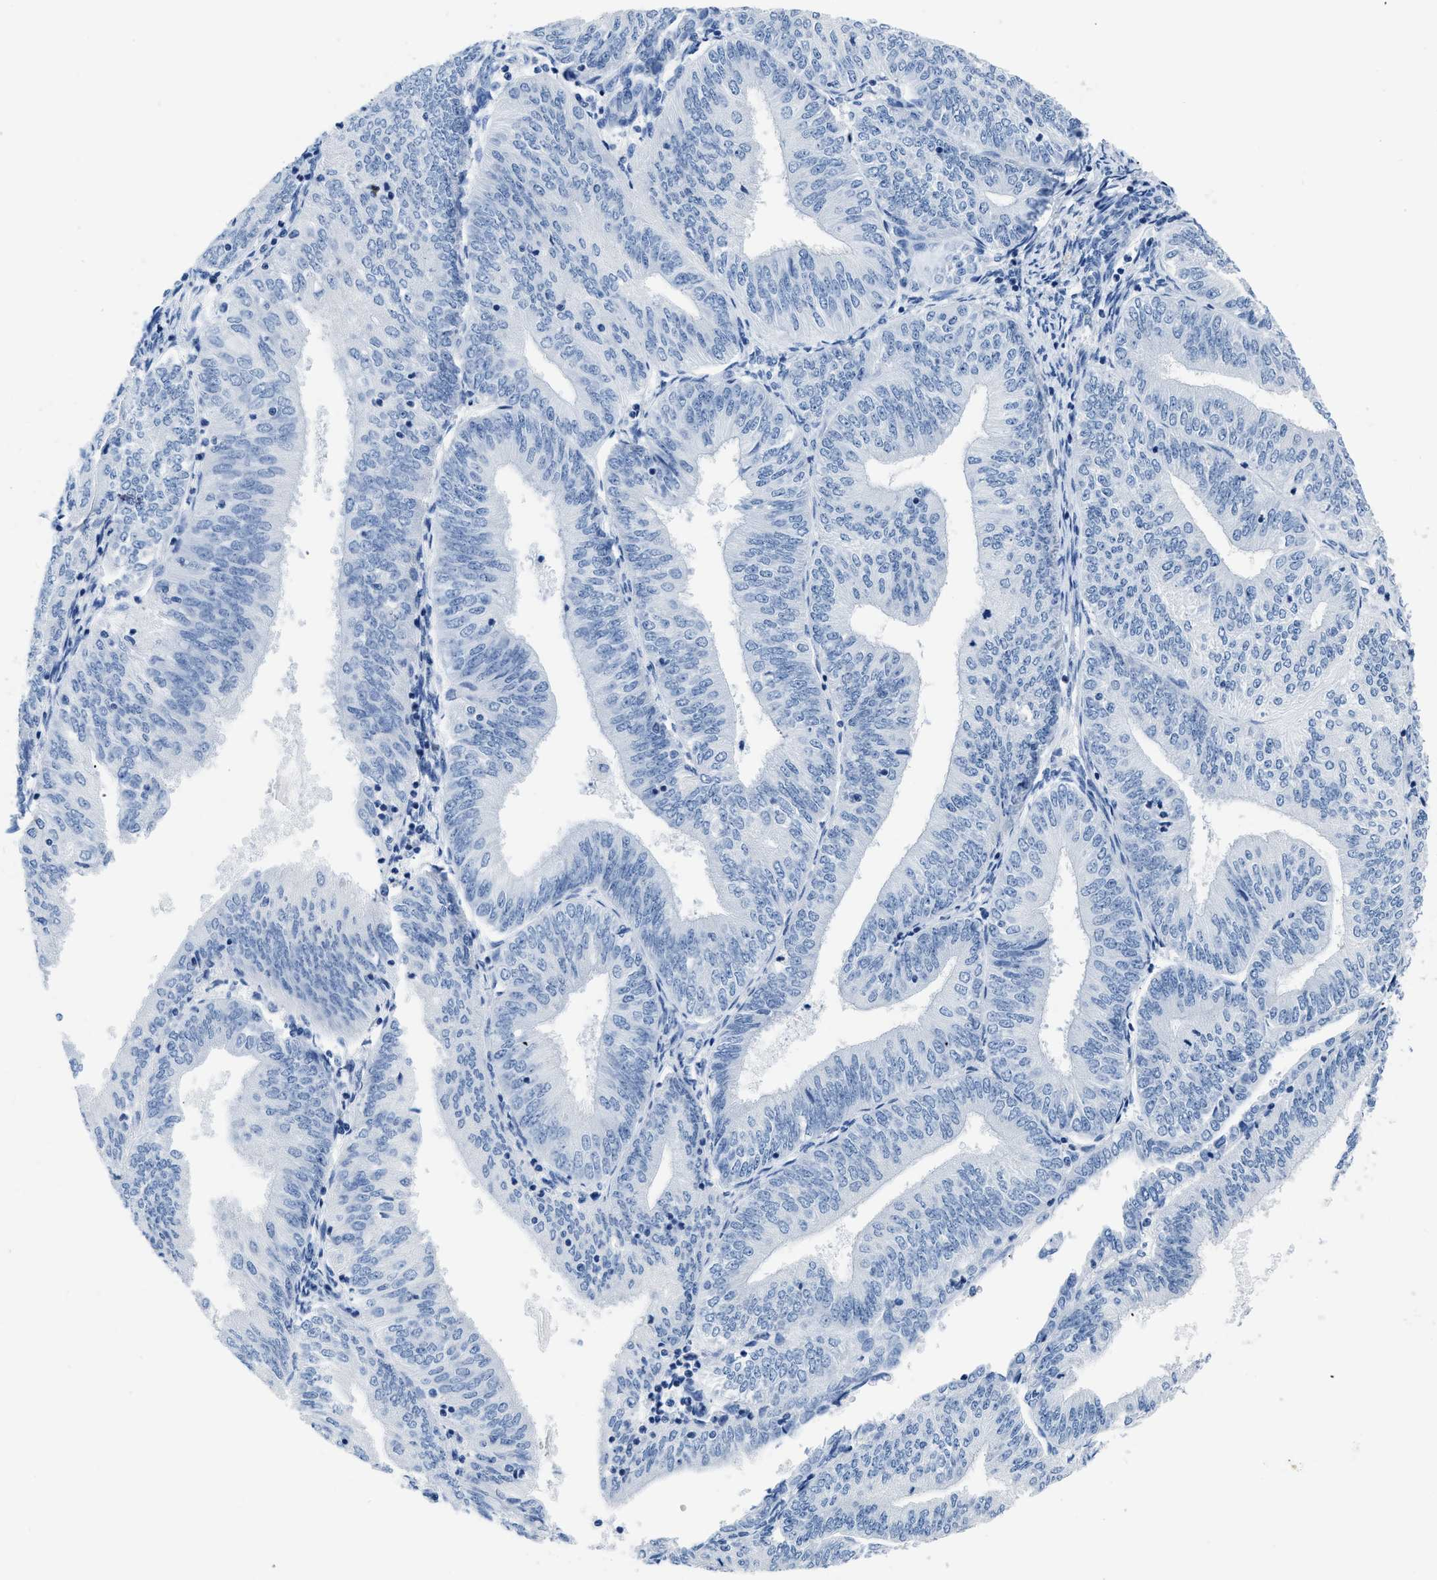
{"staining": {"intensity": "negative", "quantity": "none", "location": "none"}, "tissue": "endometrial cancer", "cell_type": "Tumor cells", "image_type": "cancer", "snomed": [{"axis": "morphology", "description": "Adenocarcinoma, NOS"}, {"axis": "topography", "description": "Endometrium"}], "caption": "High power microscopy micrograph of an immunohistochemistry (IHC) histopathology image of adenocarcinoma (endometrial), revealing no significant positivity in tumor cells. (Immunohistochemistry, brightfield microscopy, high magnification).", "gene": "NFATC2", "patient": {"sex": "female", "age": 58}}